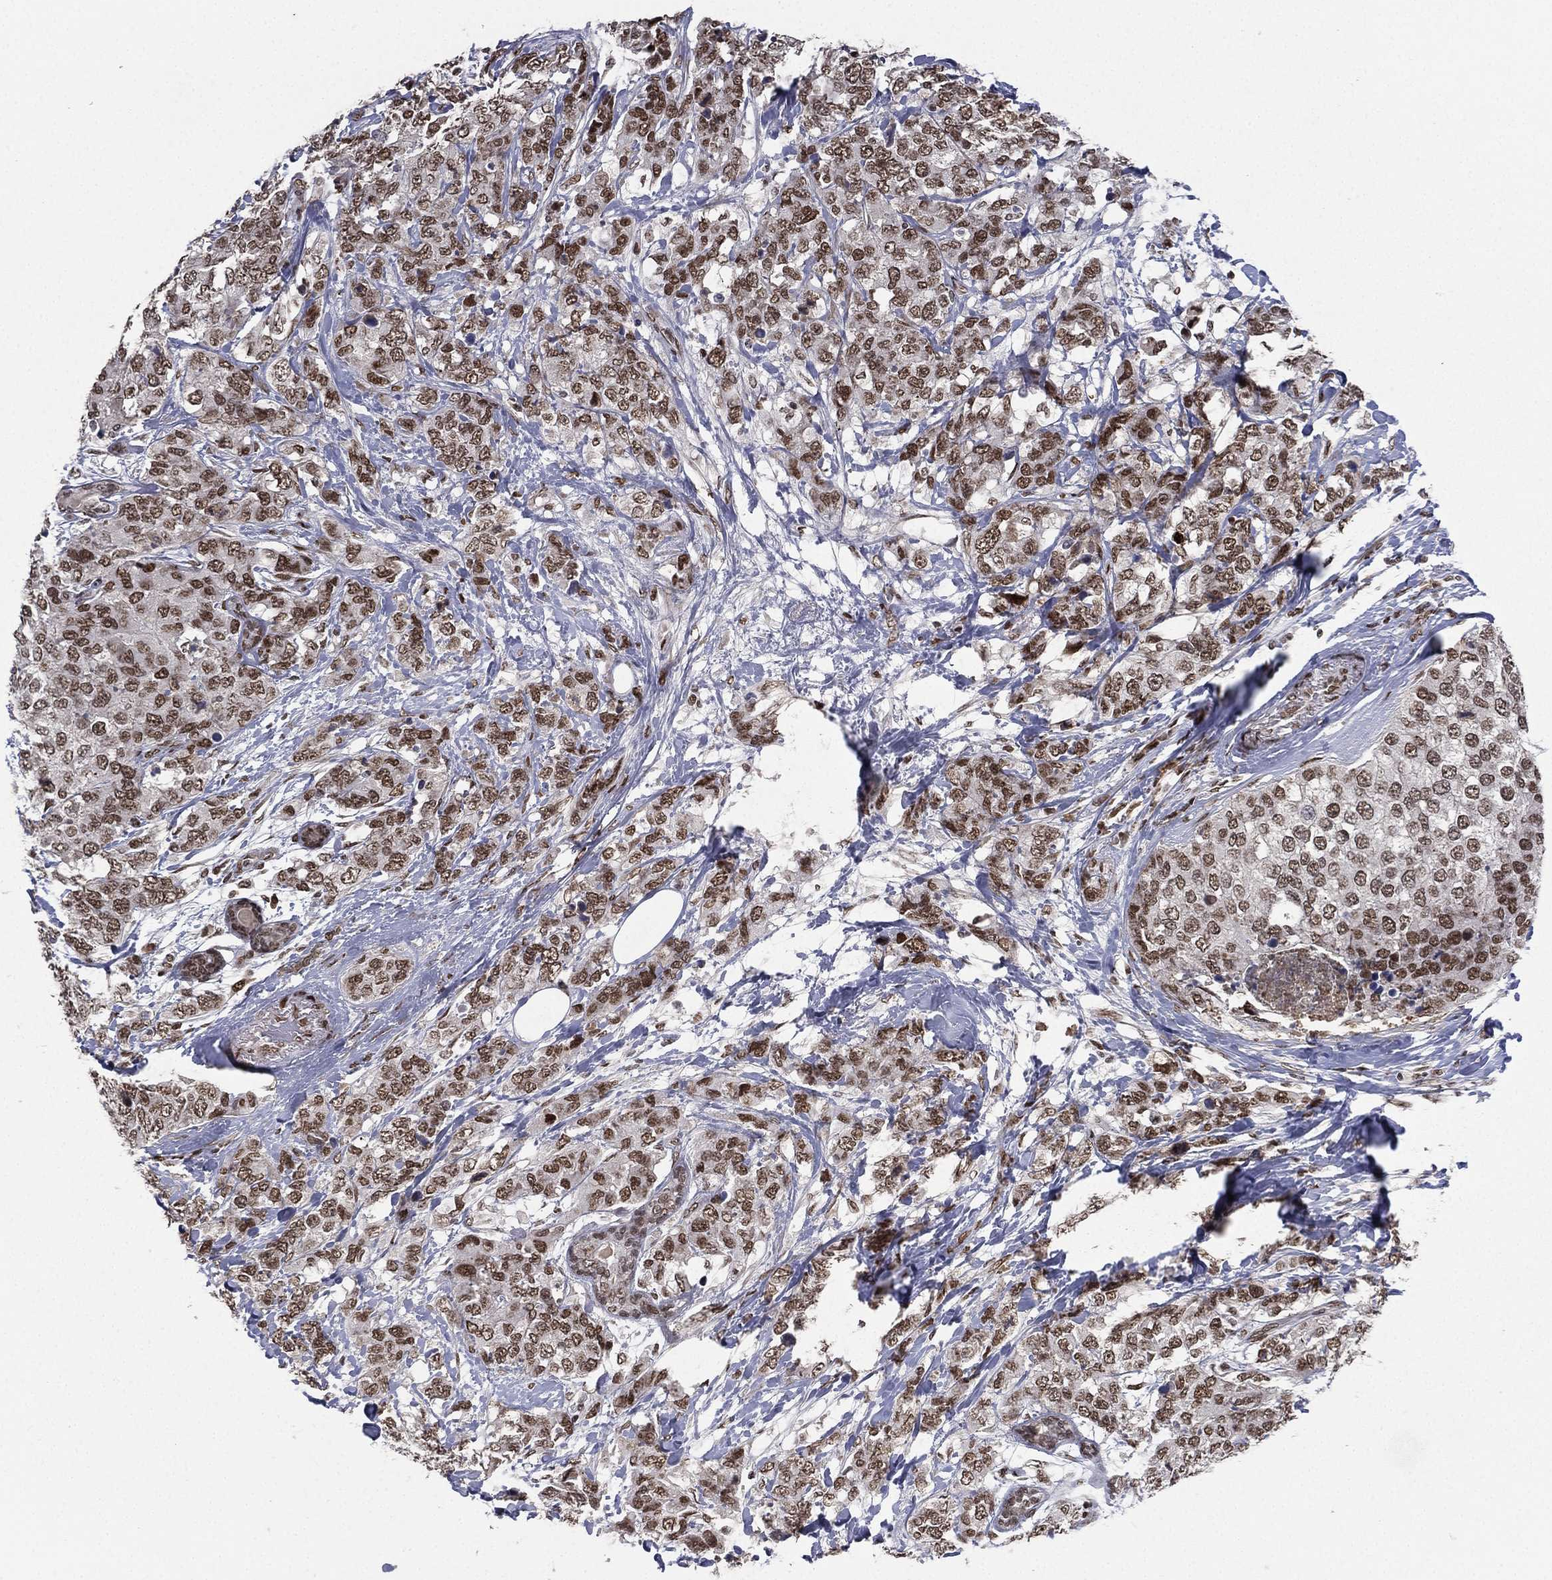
{"staining": {"intensity": "moderate", "quantity": ">75%", "location": "nuclear"}, "tissue": "breast cancer", "cell_type": "Tumor cells", "image_type": "cancer", "snomed": [{"axis": "morphology", "description": "Lobular carcinoma"}, {"axis": "topography", "description": "Breast"}], "caption": "DAB (3,3'-diaminobenzidine) immunohistochemical staining of breast lobular carcinoma reveals moderate nuclear protein staining in about >75% of tumor cells.", "gene": "RTF1", "patient": {"sex": "female", "age": 59}}